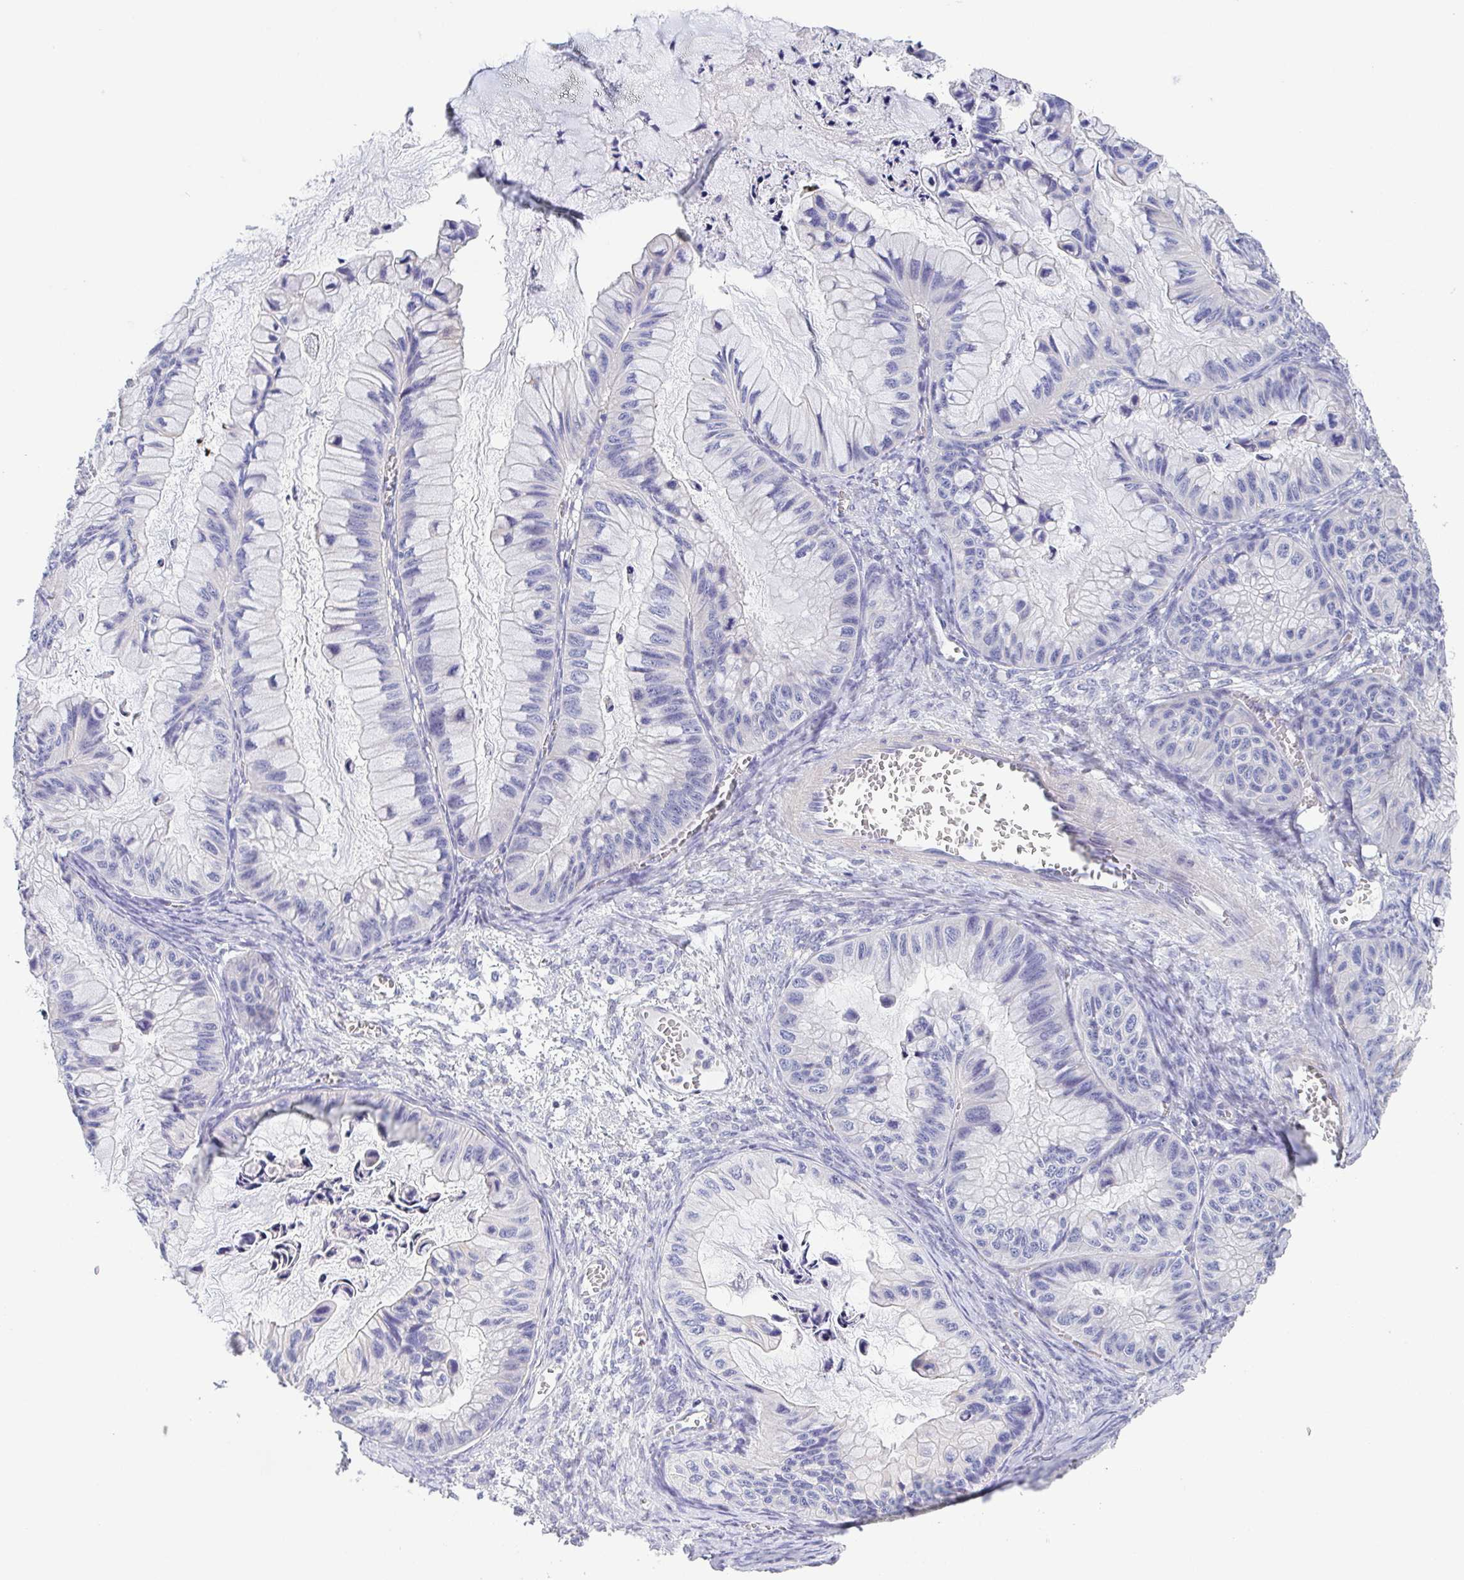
{"staining": {"intensity": "negative", "quantity": "none", "location": "none"}, "tissue": "ovarian cancer", "cell_type": "Tumor cells", "image_type": "cancer", "snomed": [{"axis": "morphology", "description": "Cystadenocarcinoma, mucinous, NOS"}, {"axis": "topography", "description": "Ovary"}], "caption": "This is an IHC micrograph of mucinous cystadenocarcinoma (ovarian). There is no staining in tumor cells.", "gene": "PKDREJ", "patient": {"sex": "female", "age": 72}}